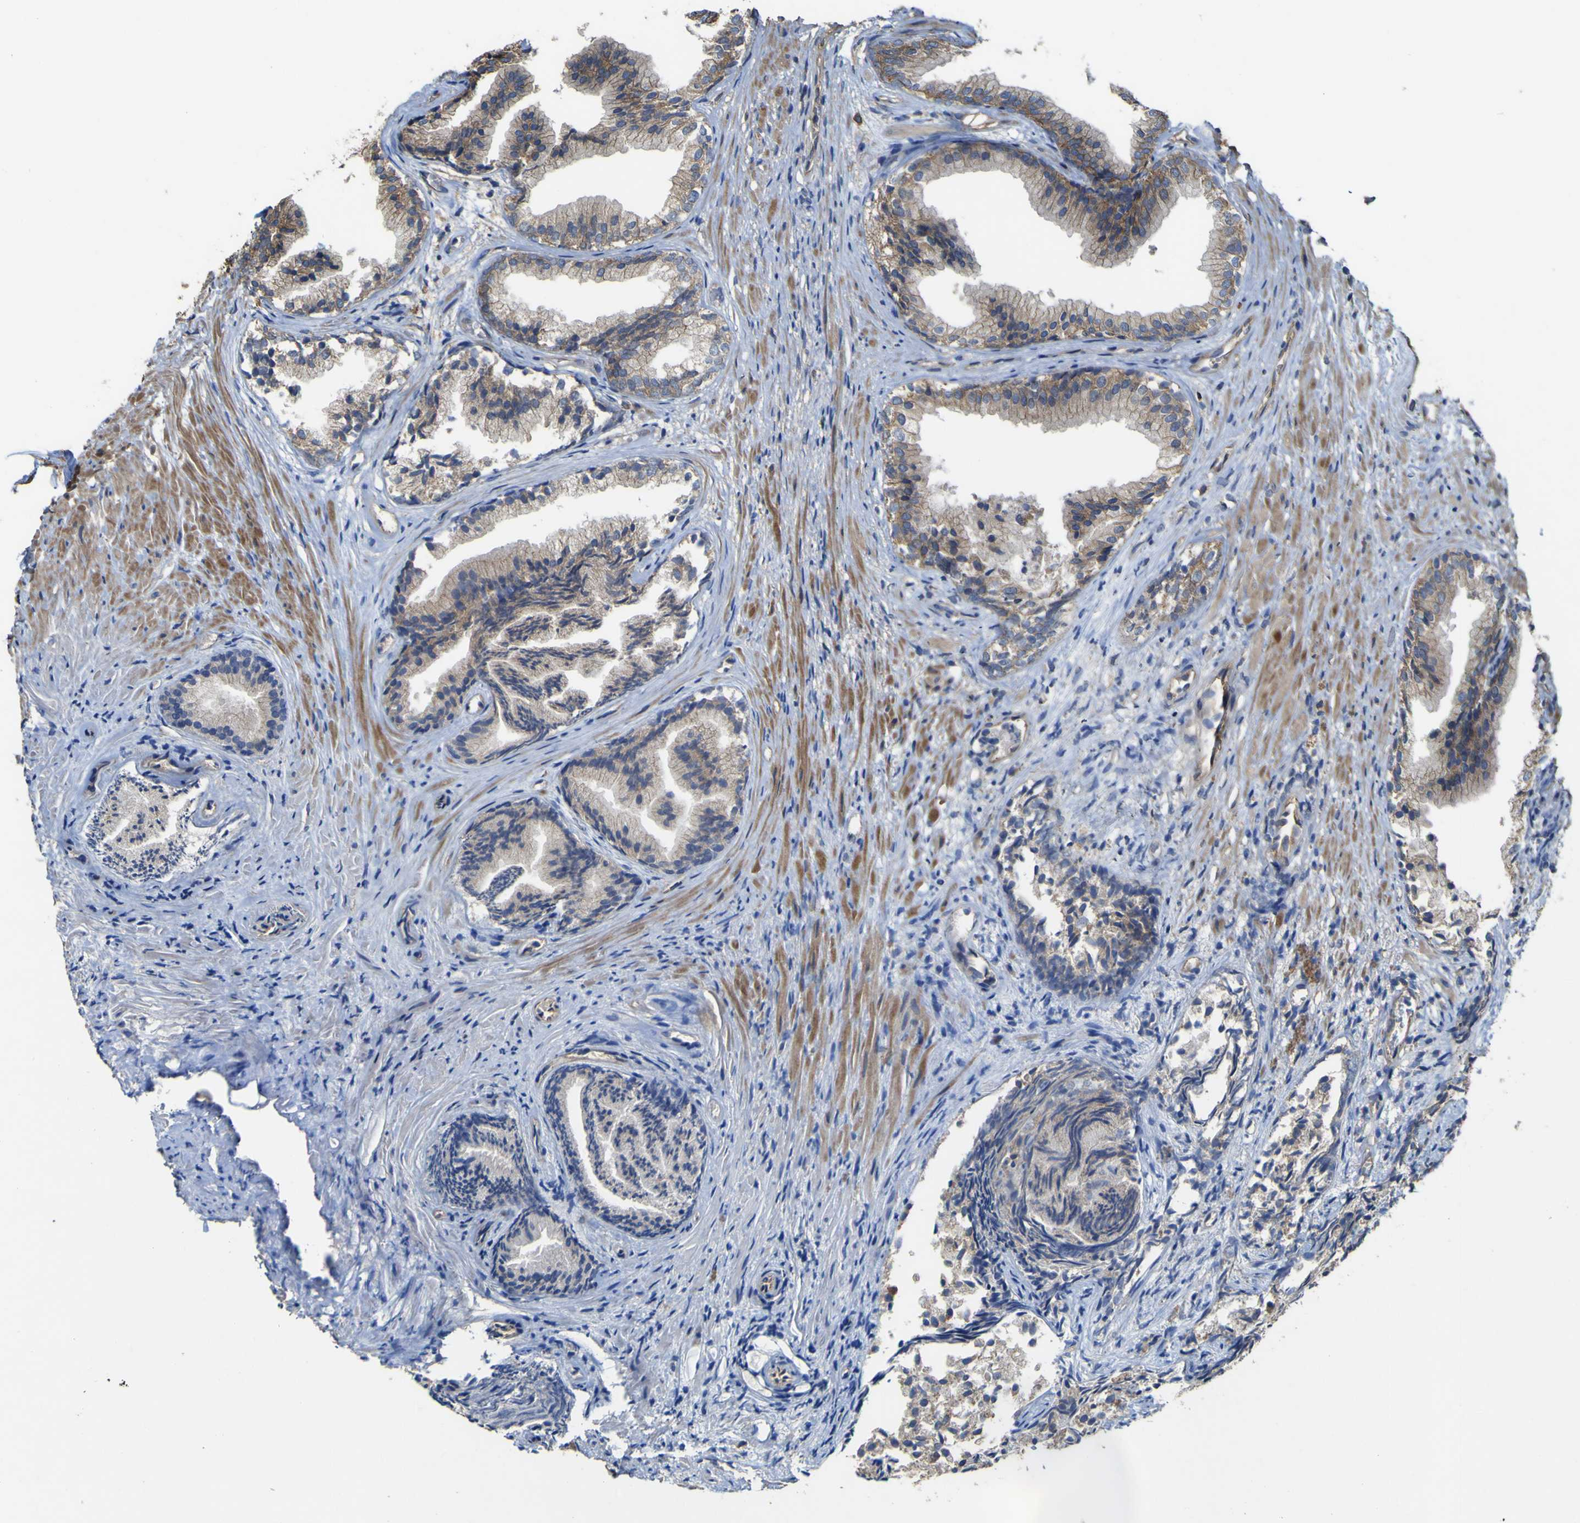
{"staining": {"intensity": "weak", "quantity": "<25%", "location": "cytoplasmic/membranous"}, "tissue": "prostate", "cell_type": "Glandular cells", "image_type": "normal", "snomed": [{"axis": "morphology", "description": "Normal tissue, NOS"}, {"axis": "topography", "description": "Prostate"}], "caption": "IHC image of unremarkable human prostate stained for a protein (brown), which demonstrates no expression in glandular cells. (DAB (3,3'-diaminobenzidine) immunohistochemistry (IHC) with hematoxylin counter stain).", "gene": "TNFSF15", "patient": {"sex": "male", "age": 76}}